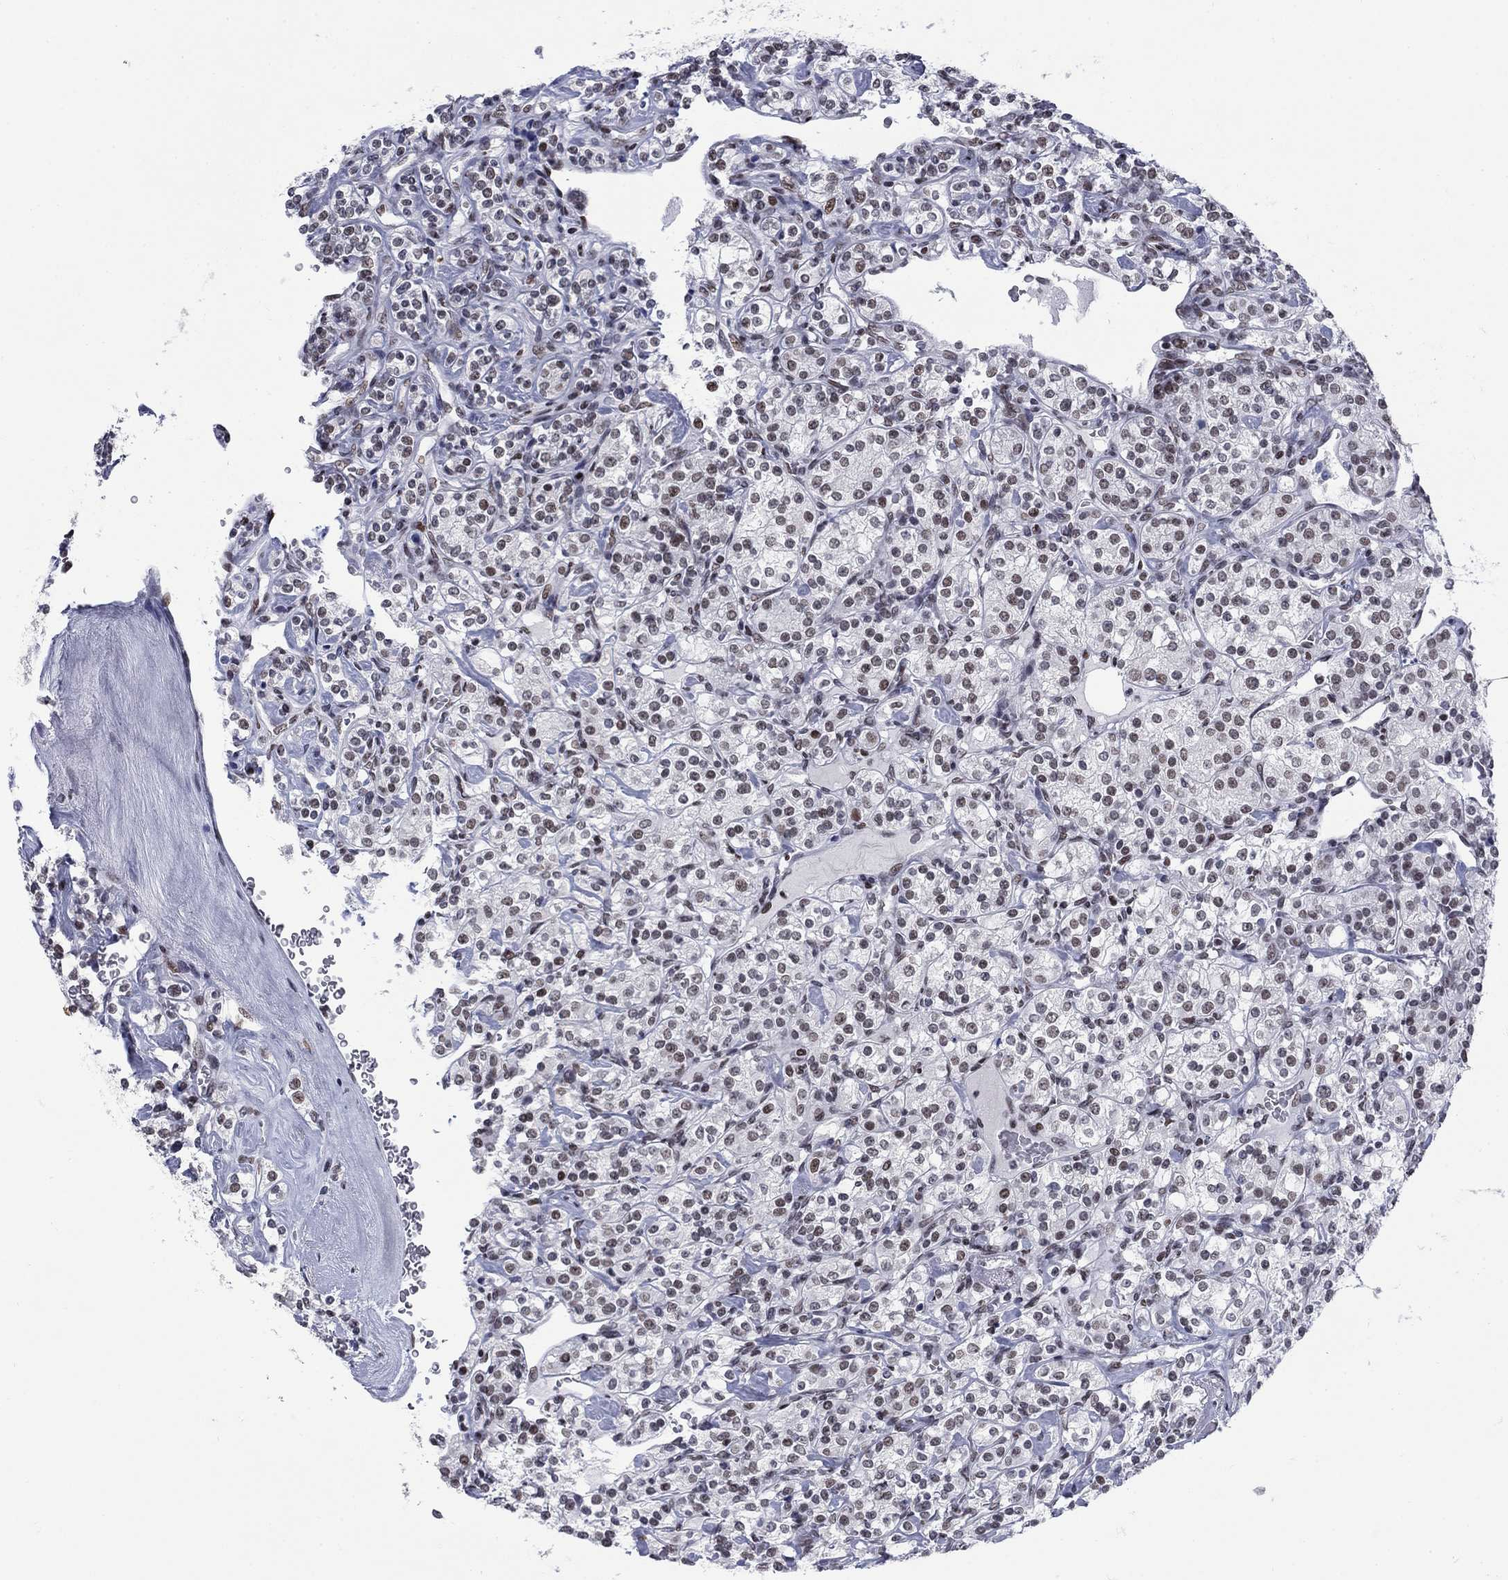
{"staining": {"intensity": "moderate", "quantity": "25%-75%", "location": "nuclear"}, "tissue": "renal cancer", "cell_type": "Tumor cells", "image_type": "cancer", "snomed": [{"axis": "morphology", "description": "Adenocarcinoma, NOS"}, {"axis": "topography", "description": "Kidney"}], "caption": "Immunohistochemistry (DAB) staining of renal adenocarcinoma exhibits moderate nuclear protein staining in about 25%-75% of tumor cells.", "gene": "NPAS3", "patient": {"sex": "male", "age": 77}}